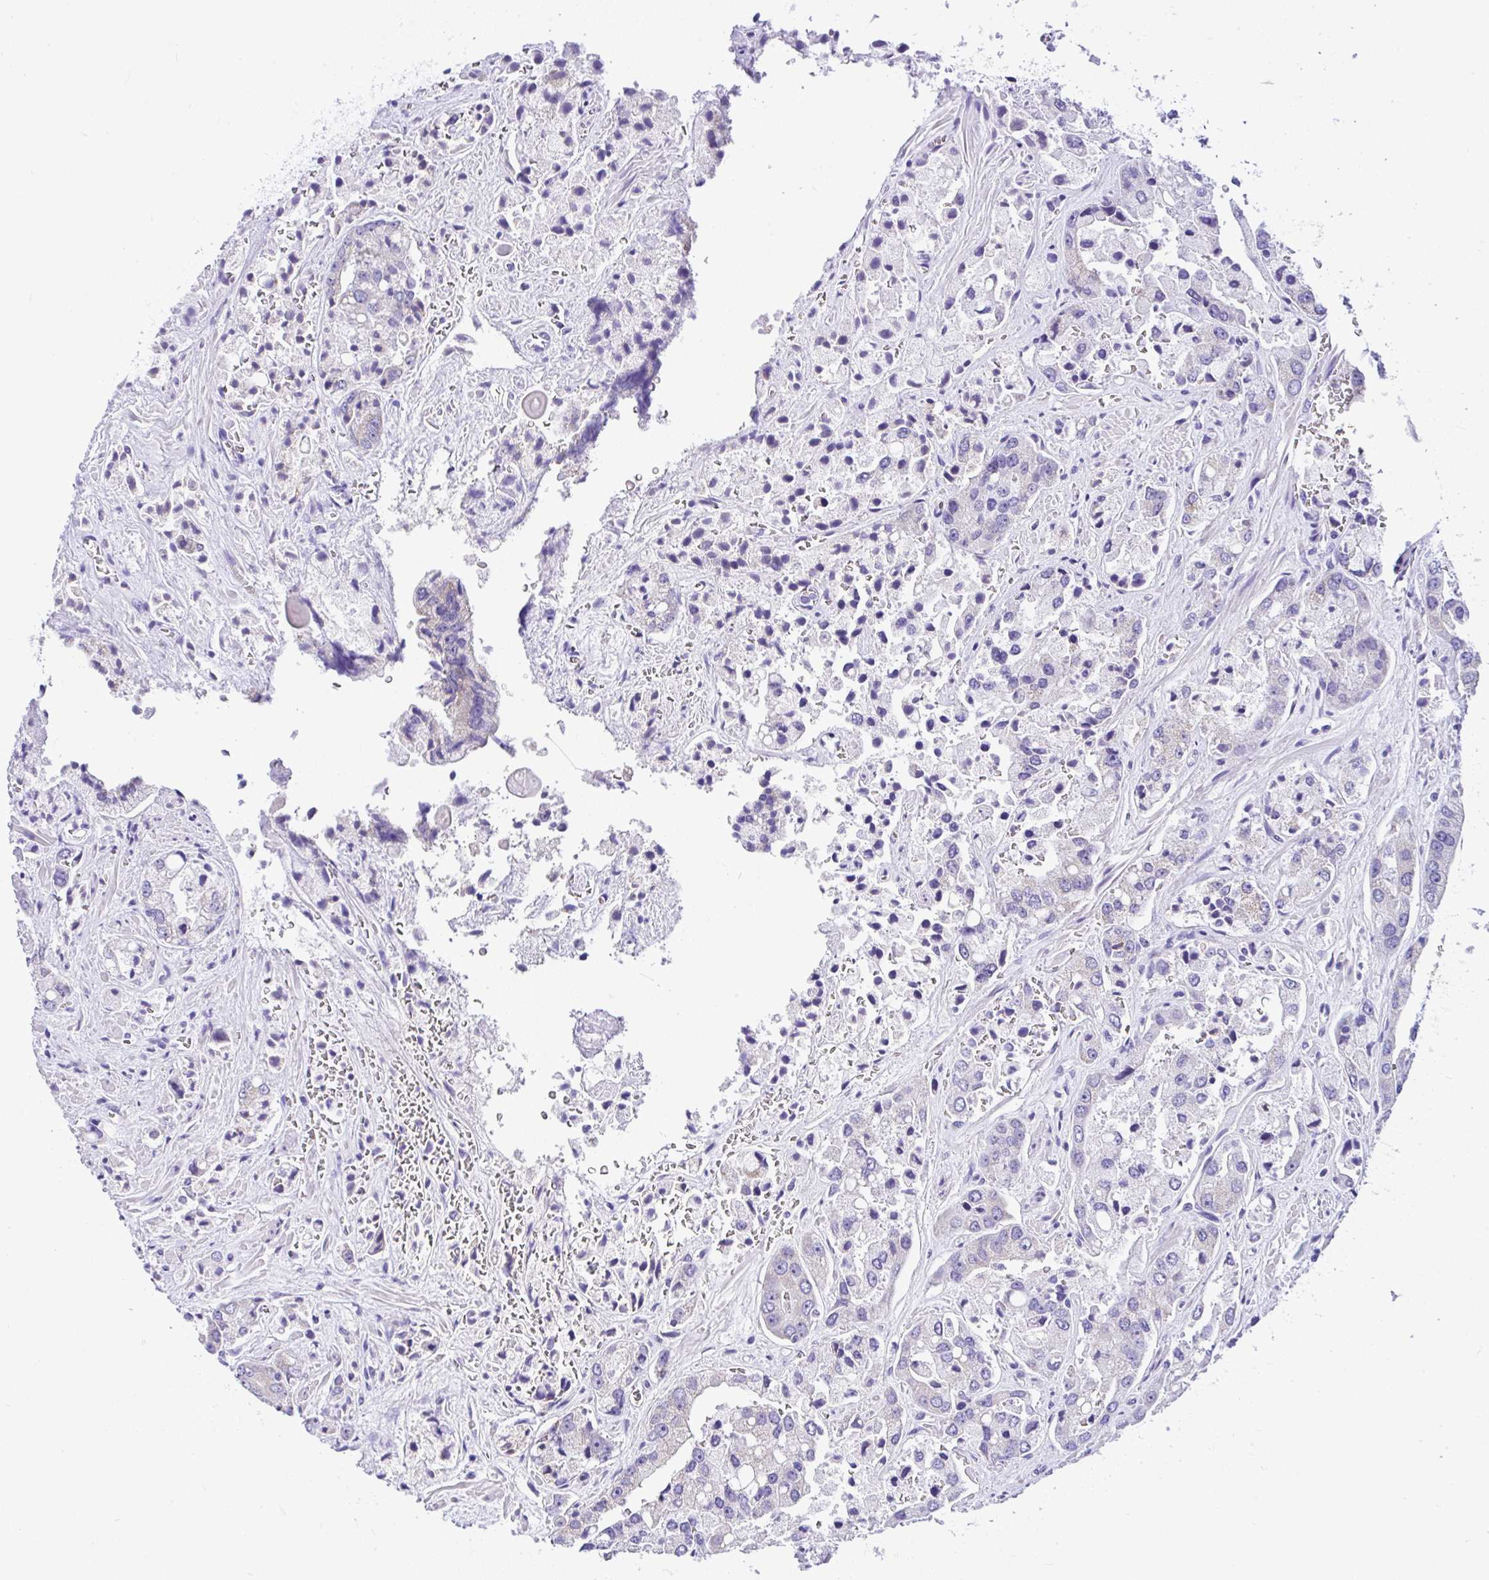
{"staining": {"intensity": "negative", "quantity": "none", "location": "none"}, "tissue": "prostate cancer", "cell_type": "Tumor cells", "image_type": "cancer", "snomed": [{"axis": "morphology", "description": "Normal tissue, NOS"}, {"axis": "morphology", "description": "Adenocarcinoma, High grade"}, {"axis": "topography", "description": "Prostate"}, {"axis": "topography", "description": "Peripheral nerve tissue"}], "caption": "Immunohistochemistry (IHC) of prostate cancer (high-grade adenocarcinoma) demonstrates no expression in tumor cells.", "gene": "SLC13A1", "patient": {"sex": "male", "age": 68}}